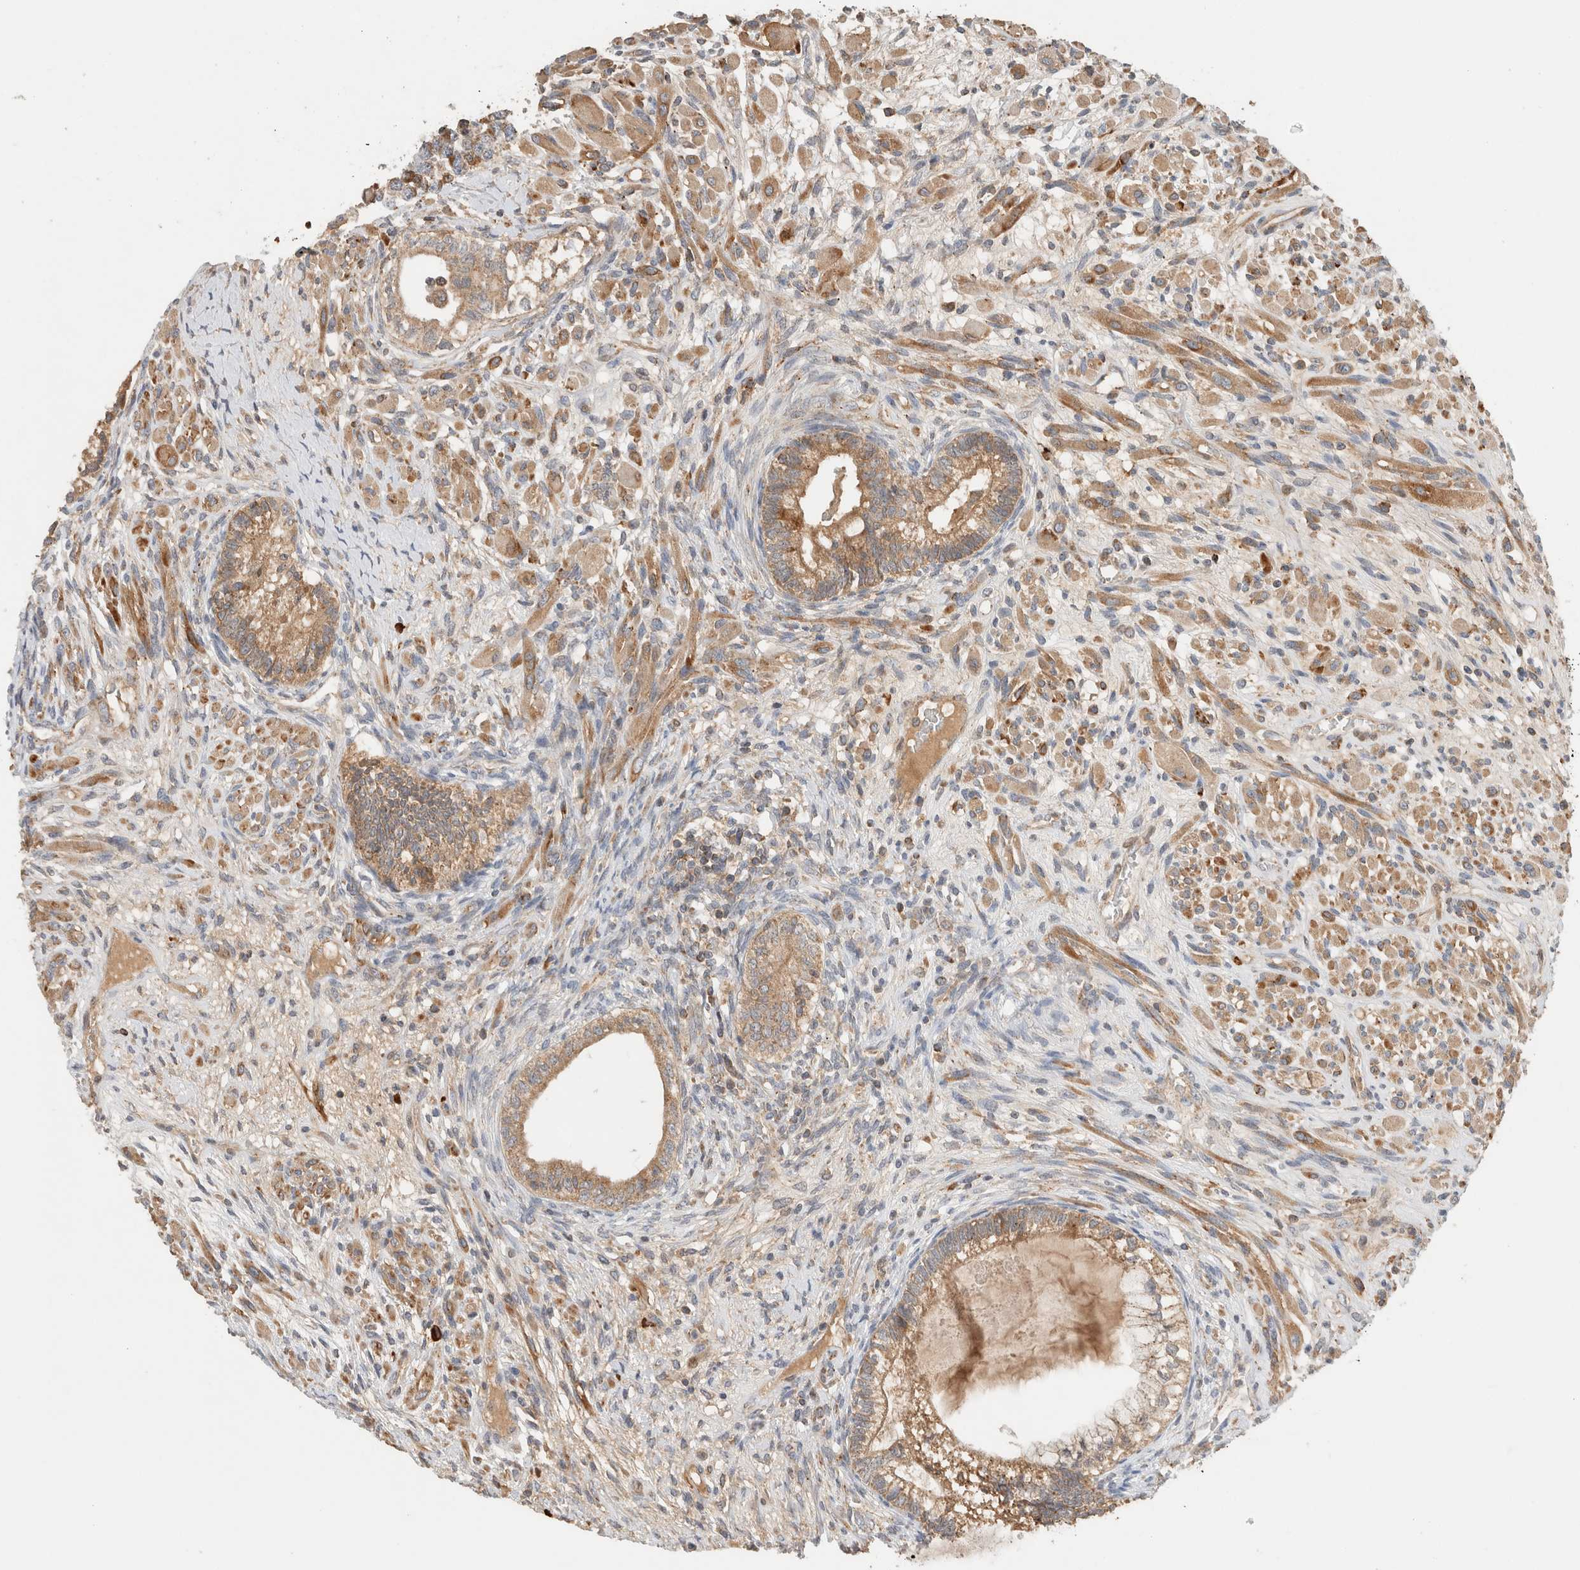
{"staining": {"intensity": "moderate", "quantity": ">75%", "location": "cytoplasmic/membranous"}, "tissue": "testis cancer", "cell_type": "Tumor cells", "image_type": "cancer", "snomed": [{"axis": "morphology", "description": "Seminoma, NOS"}, {"axis": "morphology", "description": "Carcinoma, Embryonal, NOS"}, {"axis": "topography", "description": "Testis"}], "caption": "Testis seminoma stained with DAB immunohistochemistry demonstrates medium levels of moderate cytoplasmic/membranous expression in approximately >75% of tumor cells.", "gene": "AMPD1", "patient": {"sex": "male", "age": 28}}